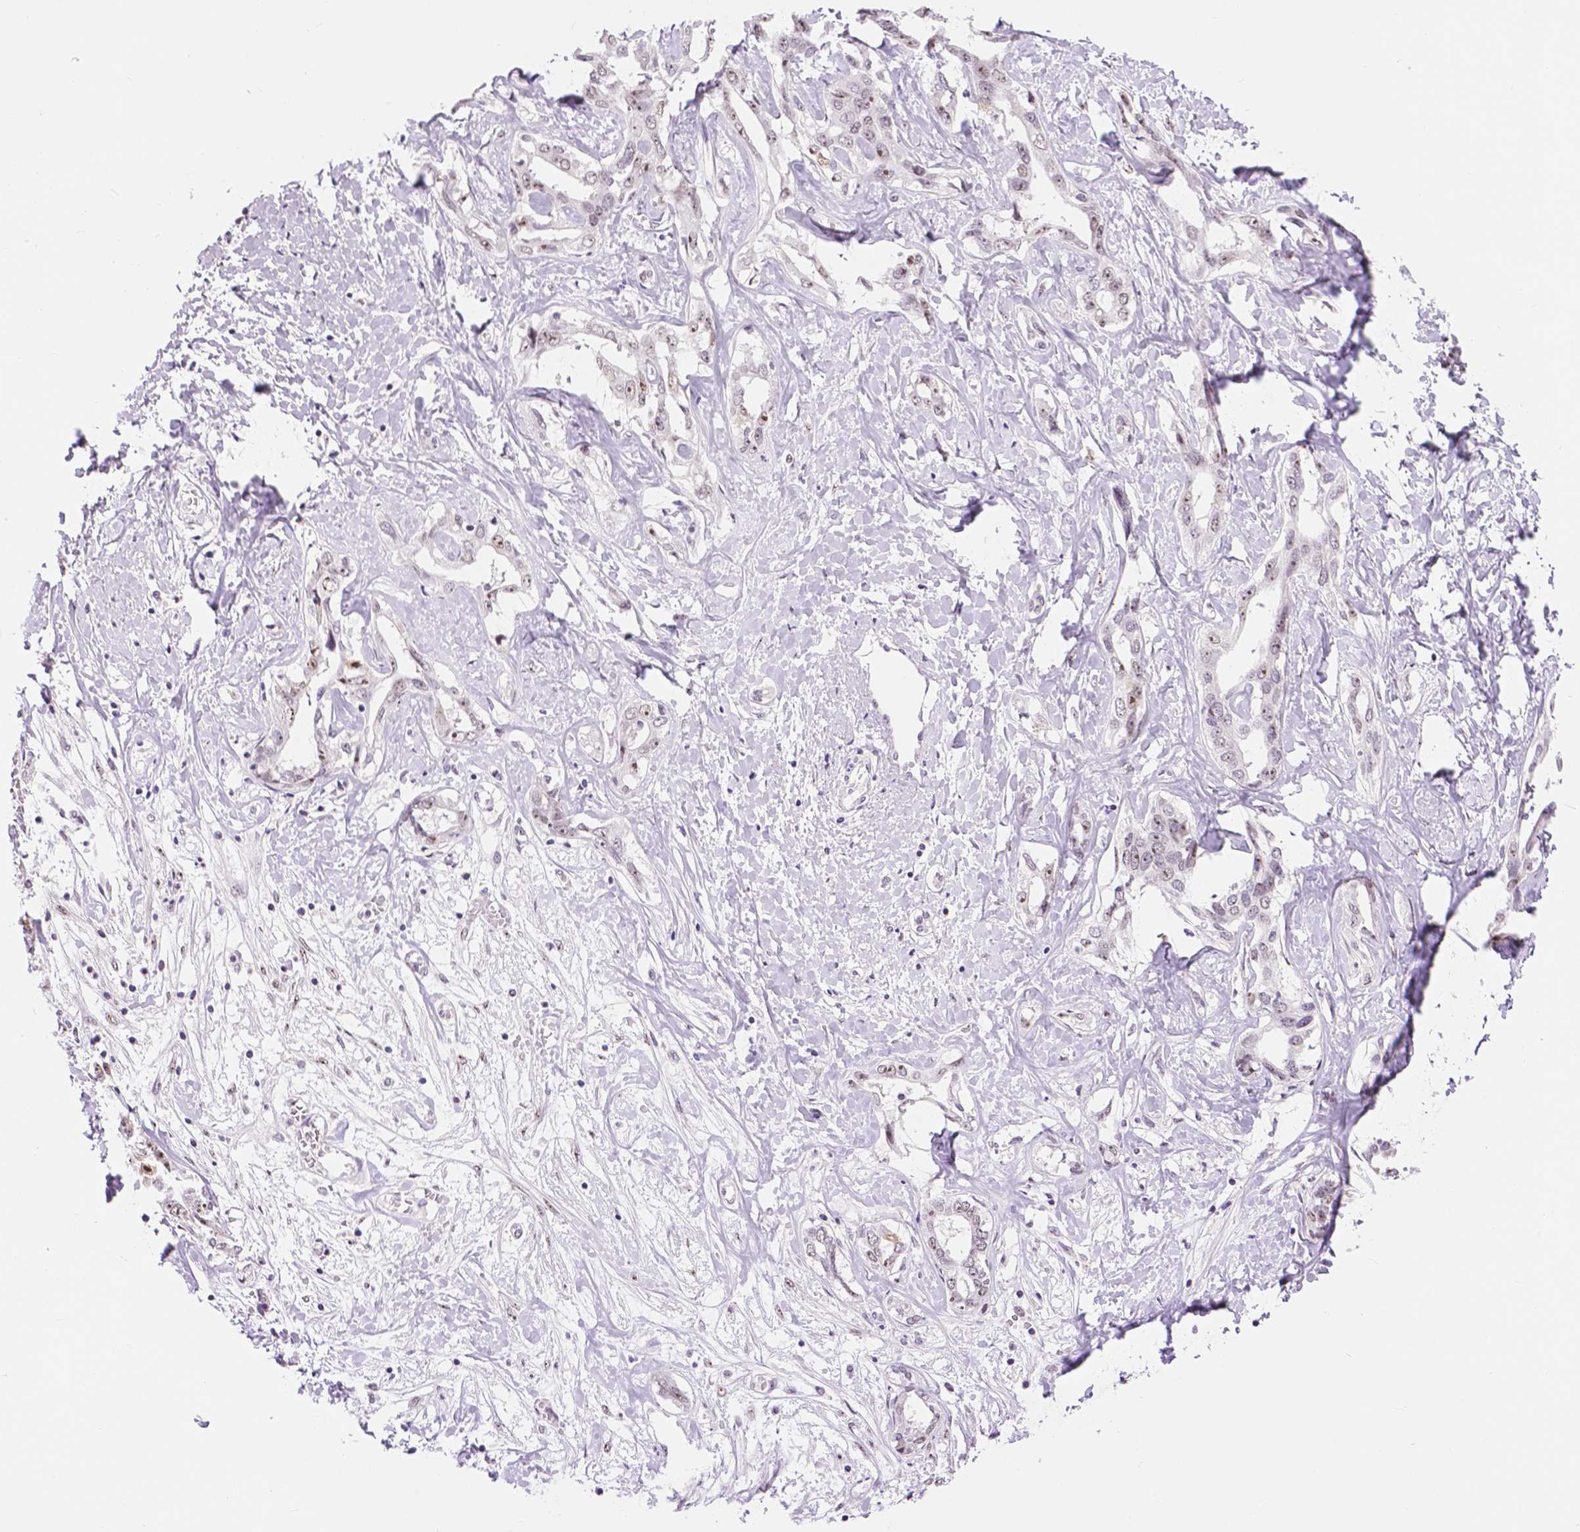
{"staining": {"intensity": "weak", "quantity": "25%-75%", "location": "nuclear"}, "tissue": "liver cancer", "cell_type": "Tumor cells", "image_type": "cancer", "snomed": [{"axis": "morphology", "description": "Cholangiocarcinoma"}, {"axis": "topography", "description": "Liver"}], "caption": "The image shows a brown stain indicating the presence of a protein in the nuclear of tumor cells in liver cholangiocarcinoma.", "gene": "NHP2", "patient": {"sex": "male", "age": 59}}